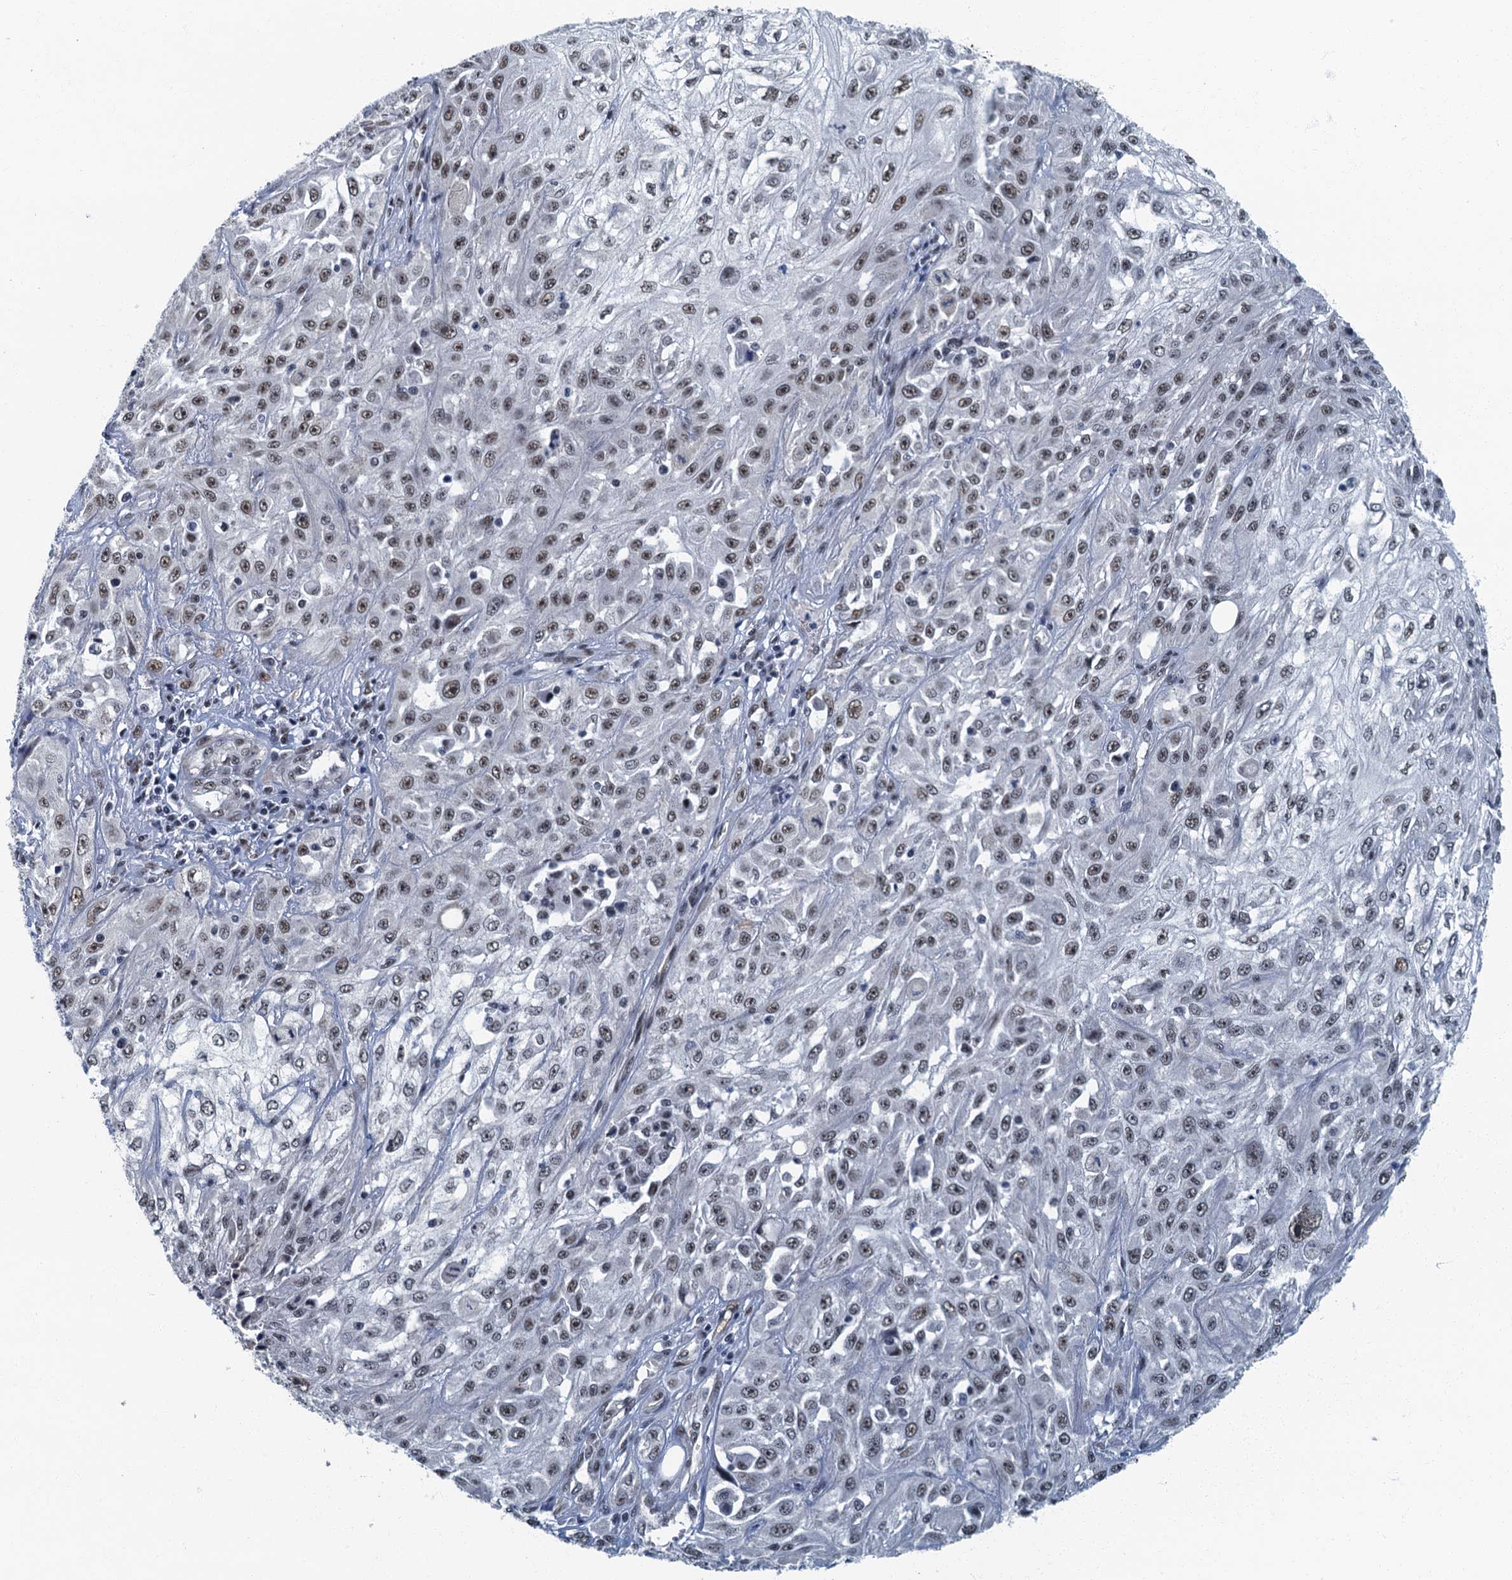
{"staining": {"intensity": "moderate", "quantity": "25%-75%", "location": "nuclear"}, "tissue": "skin cancer", "cell_type": "Tumor cells", "image_type": "cancer", "snomed": [{"axis": "morphology", "description": "Squamous cell carcinoma, NOS"}, {"axis": "morphology", "description": "Squamous cell carcinoma, metastatic, NOS"}, {"axis": "topography", "description": "Skin"}, {"axis": "topography", "description": "Lymph node"}], "caption": "Tumor cells display medium levels of moderate nuclear positivity in about 25%-75% of cells in human skin metastatic squamous cell carcinoma.", "gene": "GADL1", "patient": {"sex": "male", "age": 75}}